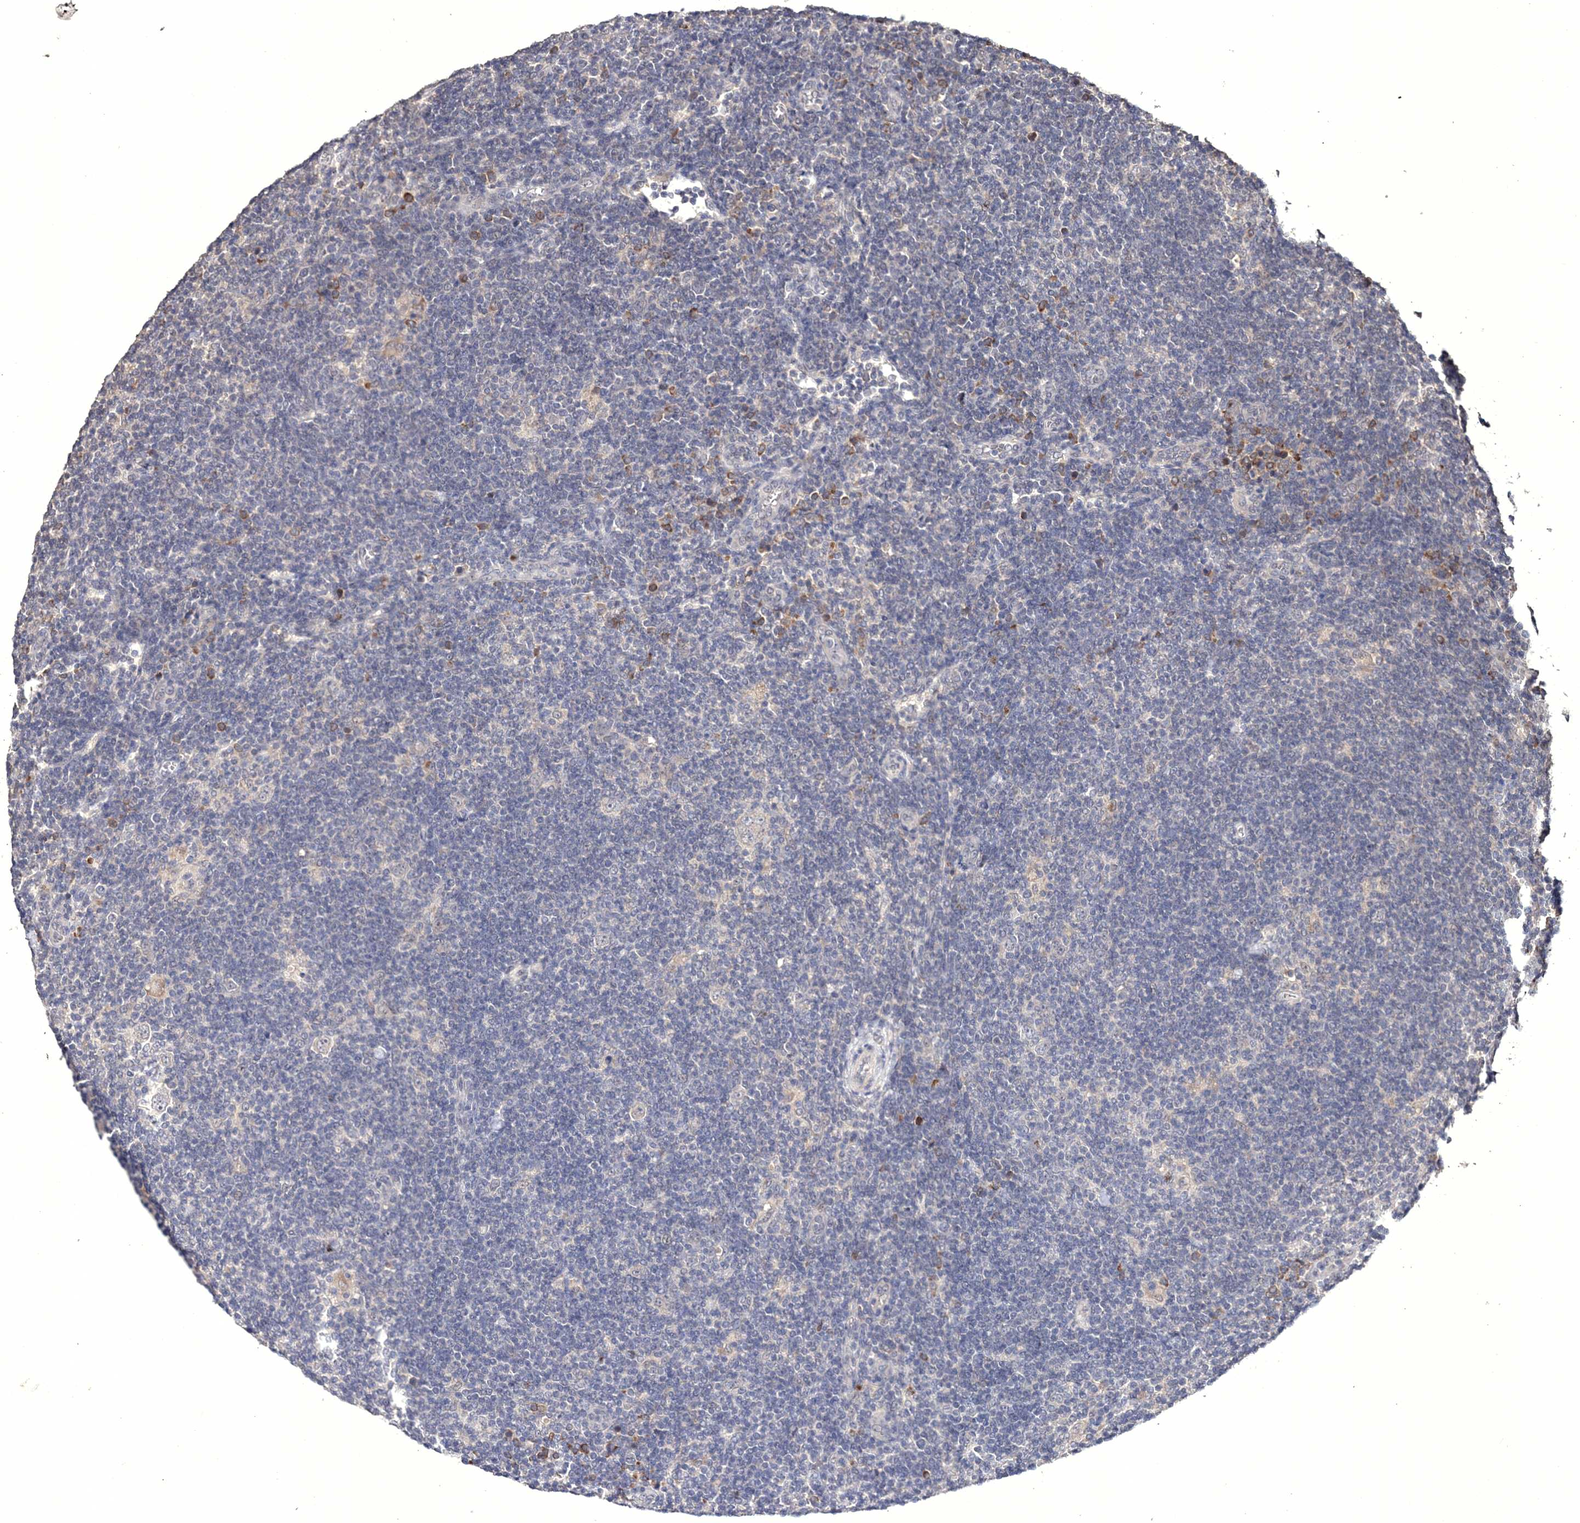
{"staining": {"intensity": "weak", "quantity": "<25%", "location": "cytoplasmic/membranous"}, "tissue": "lymphoma", "cell_type": "Tumor cells", "image_type": "cancer", "snomed": [{"axis": "morphology", "description": "Hodgkin's disease, NOS"}, {"axis": "topography", "description": "Lymph node"}], "caption": "Tumor cells are negative for protein expression in human Hodgkin's disease. (DAB immunohistochemistry with hematoxylin counter stain).", "gene": "GPN1", "patient": {"sex": "female", "age": 57}}